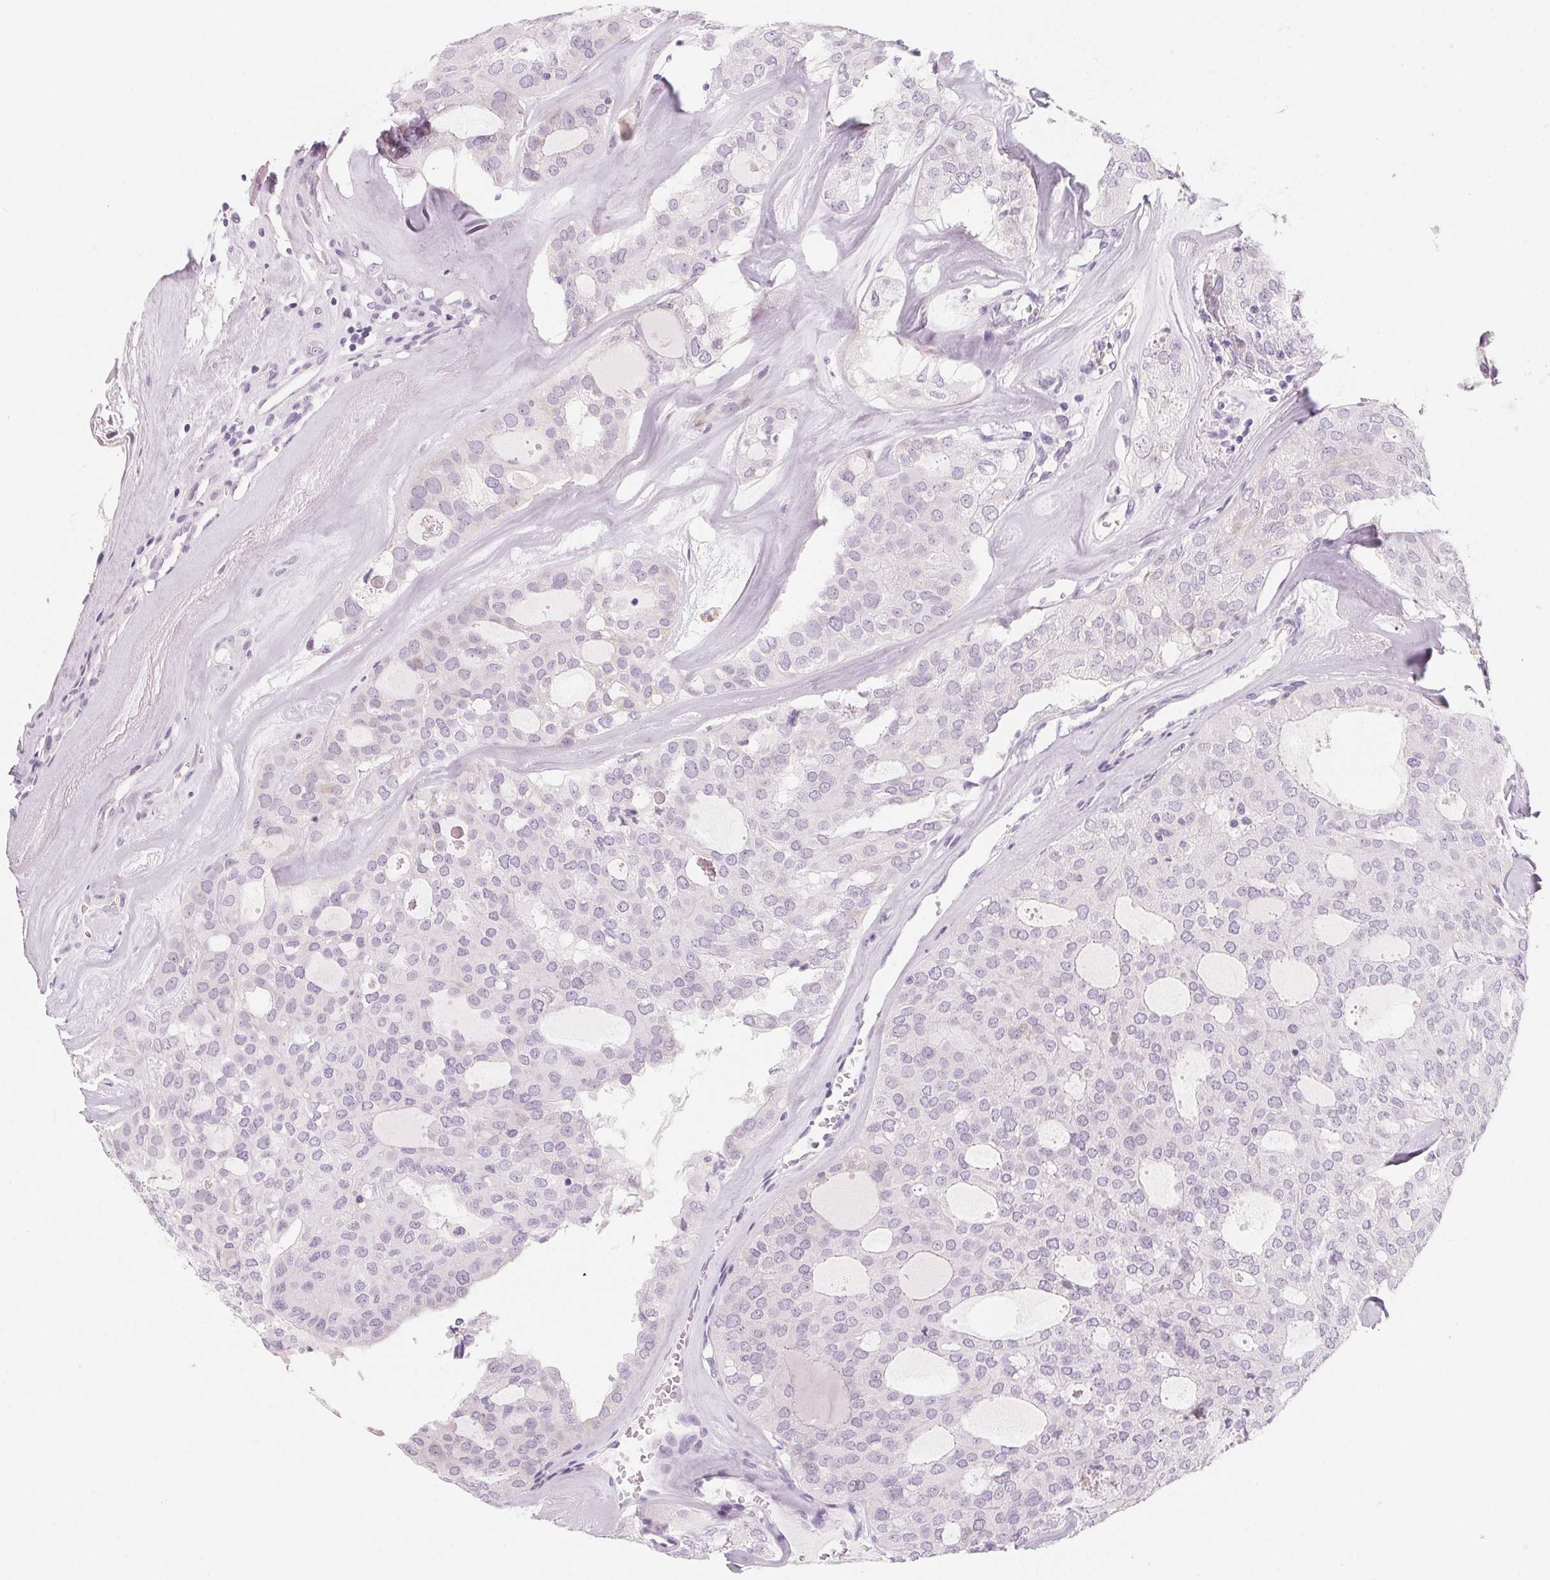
{"staining": {"intensity": "negative", "quantity": "none", "location": "none"}, "tissue": "thyroid cancer", "cell_type": "Tumor cells", "image_type": "cancer", "snomed": [{"axis": "morphology", "description": "Follicular adenoma carcinoma, NOS"}, {"axis": "topography", "description": "Thyroid gland"}], "caption": "Image shows no protein staining in tumor cells of thyroid cancer (follicular adenoma carcinoma) tissue.", "gene": "SH3GL2", "patient": {"sex": "male", "age": 75}}